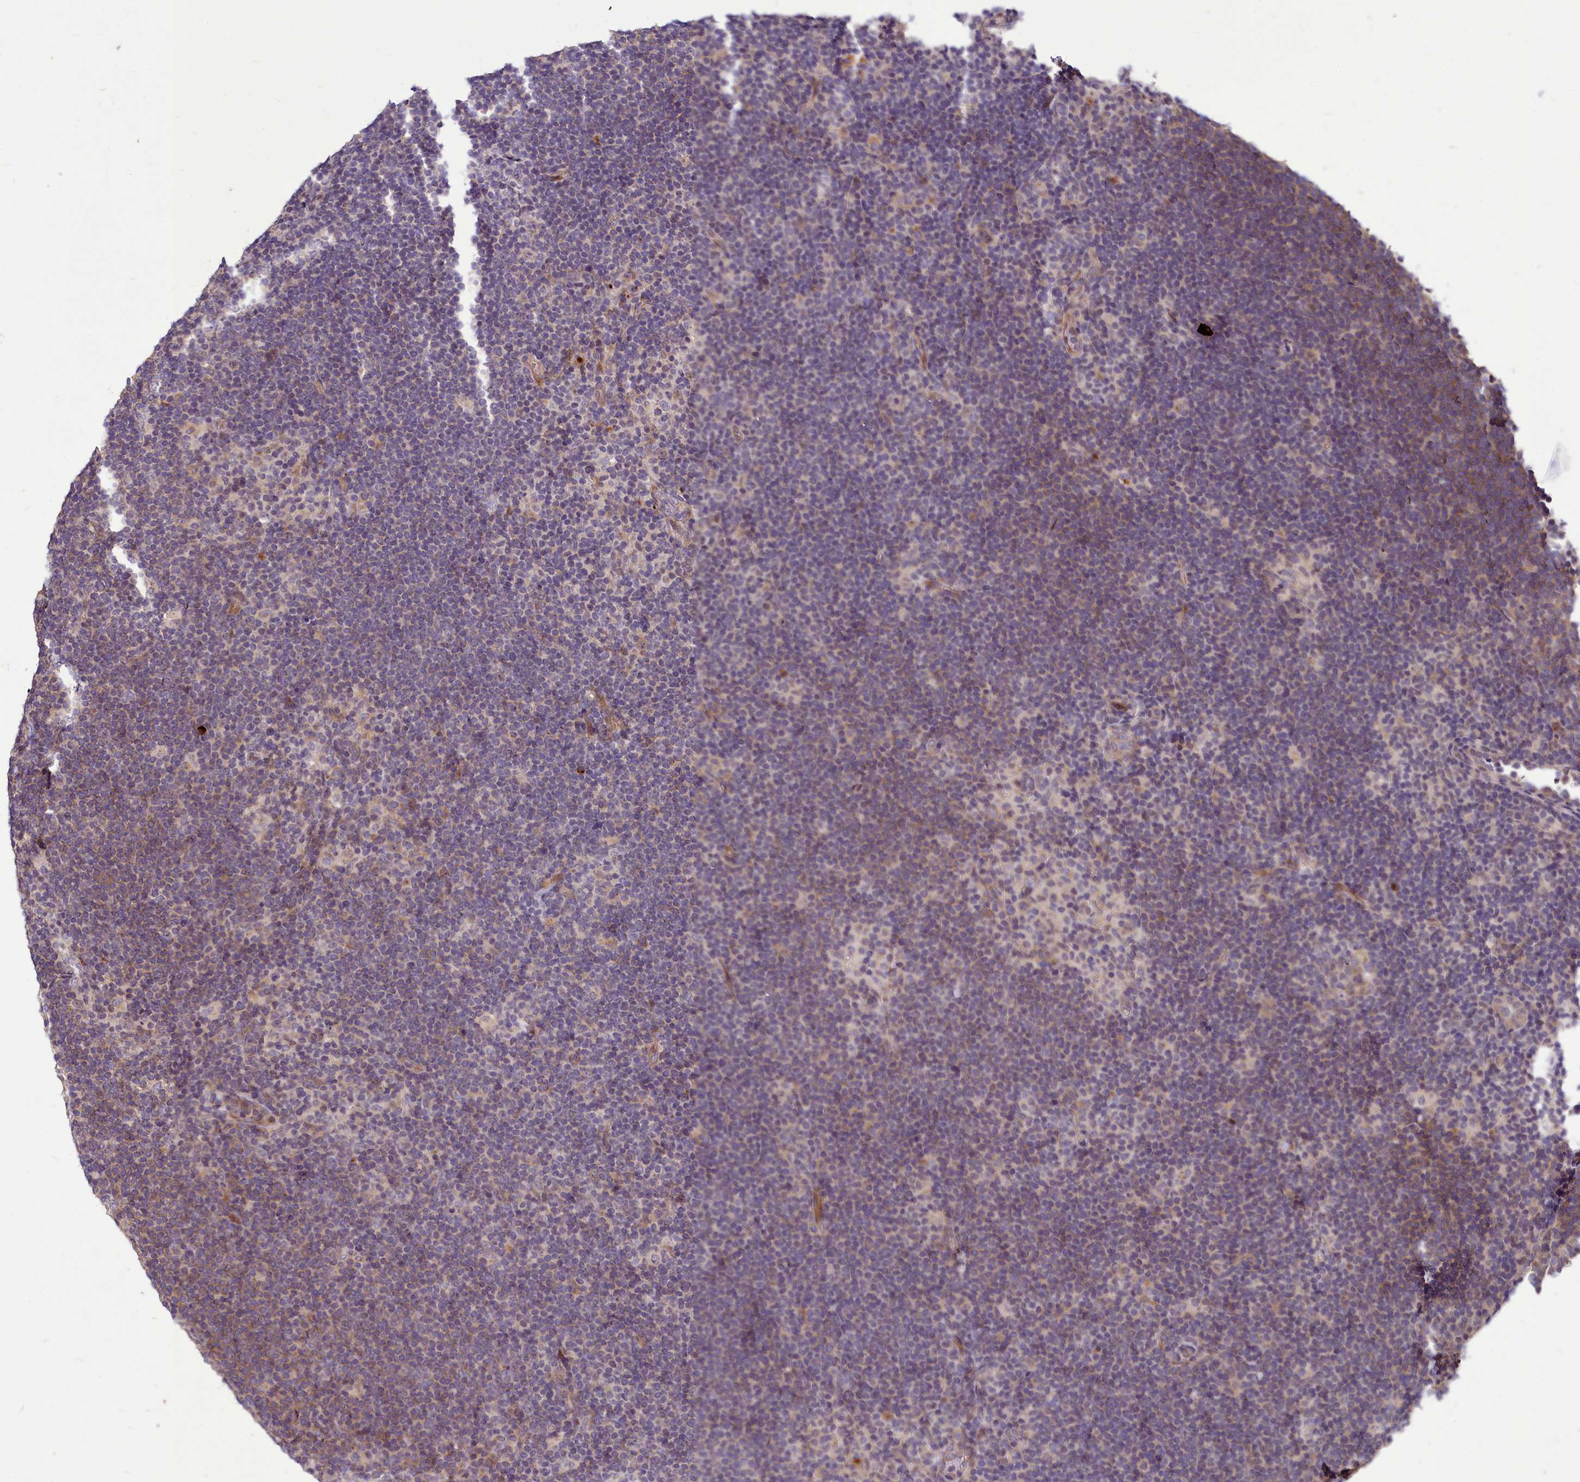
{"staining": {"intensity": "negative", "quantity": "none", "location": "none"}, "tissue": "lymphoma", "cell_type": "Tumor cells", "image_type": "cancer", "snomed": [{"axis": "morphology", "description": "Hodgkin's disease, NOS"}, {"axis": "topography", "description": "Lymph node"}], "caption": "DAB immunohistochemical staining of human Hodgkin's disease exhibits no significant staining in tumor cells.", "gene": "C11orf86", "patient": {"sex": "female", "age": 57}}